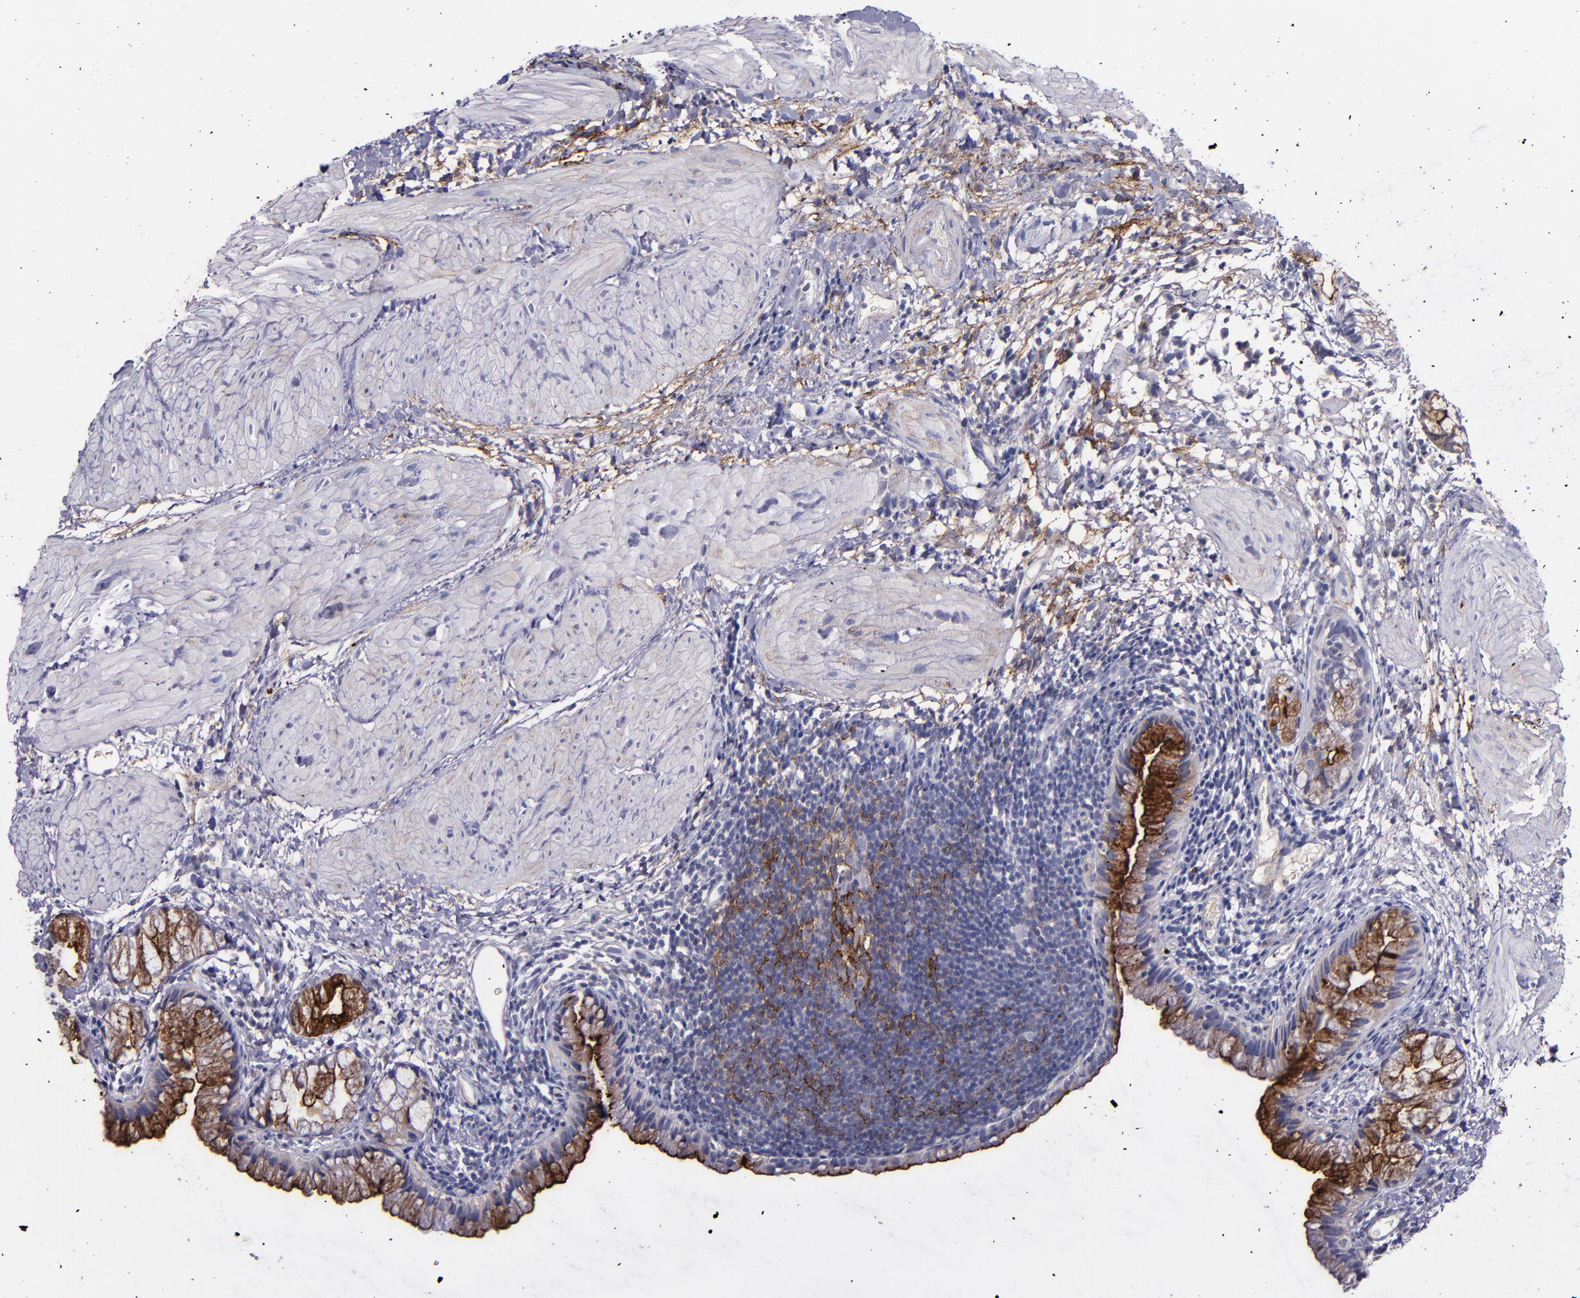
{"staining": {"intensity": "strong", "quantity": "25%-75%", "location": "cytoplasmic/membranous"}, "tissue": "gallbladder", "cell_type": "Glandular cells", "image_type": "normal", "snomed": [{"axis": "morphology", "description": "Normal tissue, NOS"}, {"axis": "morphology", "description": "Inflammation, NOS"}, {"axis": "topography", "description": "Gallbladder"}], "caption": "This micrograph displays immunohistochemistry staining of normal gallbladder, with high strong cytoplasmic/membranous positivity in approximately 25%-75% of glandular cells.", "gene": "MFGE8", "patient": {"sex": "male", "age": 66}}